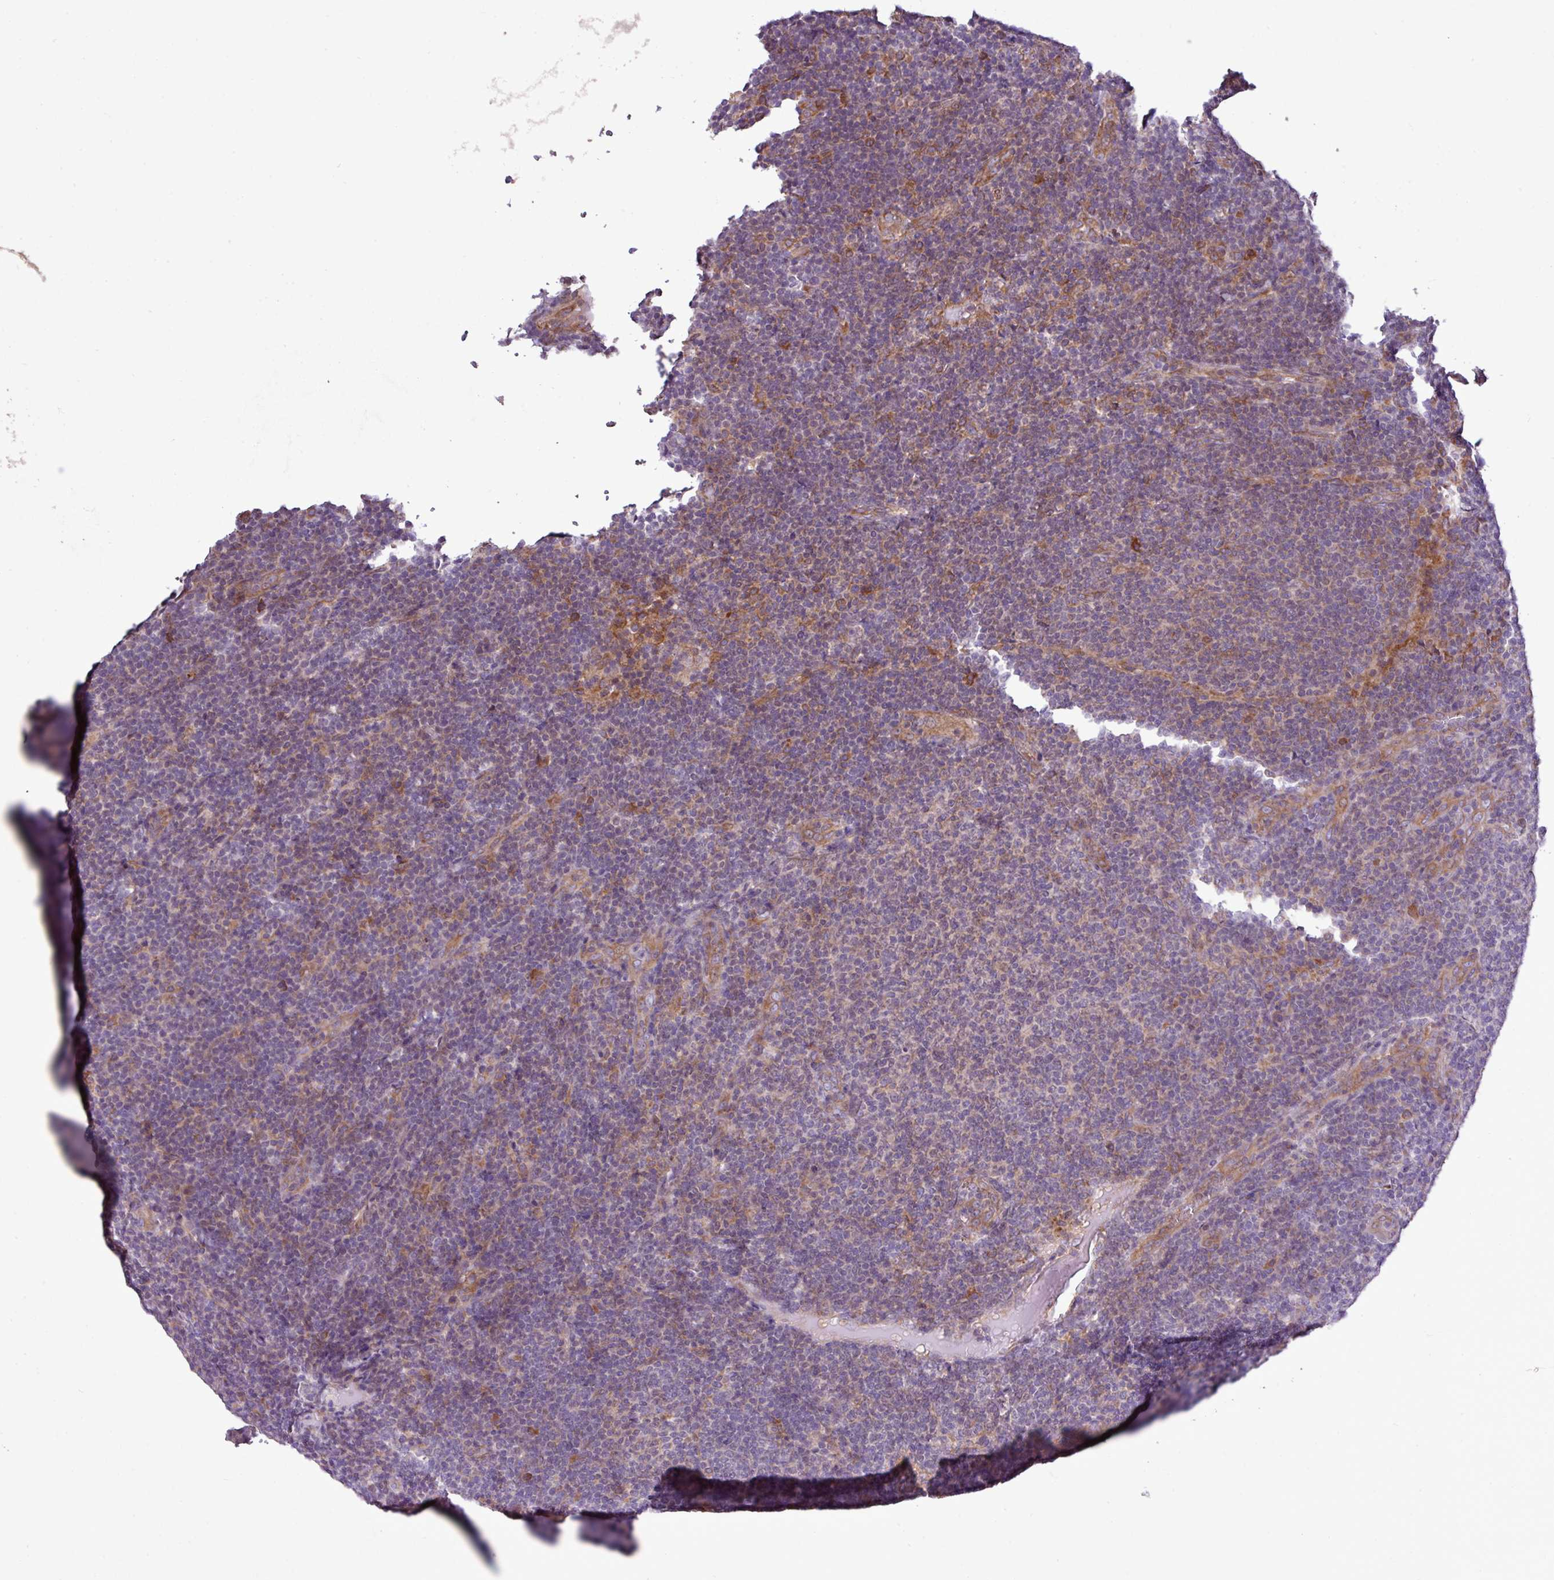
{"staining": {"intensity": "negative", "quantity": "none", "location": "none"}, "tissue": "lymphoma", "cell_type": "Tumor cells", "image_type": "cancer", "snomed": [{"axis": "morphology", "description": "Malignant lymphoma, non-Hodgkin's type, Low grade"}, {"axis": "topography", "description": "Lymph node"}], "caption": "Immunohistochemistry photomicrograph of lymphoma stained for a protein (brown), which shows no staining in tumor cells.", "gene": "MEGF6", "patient": {"sex": "male", "age": 66}}